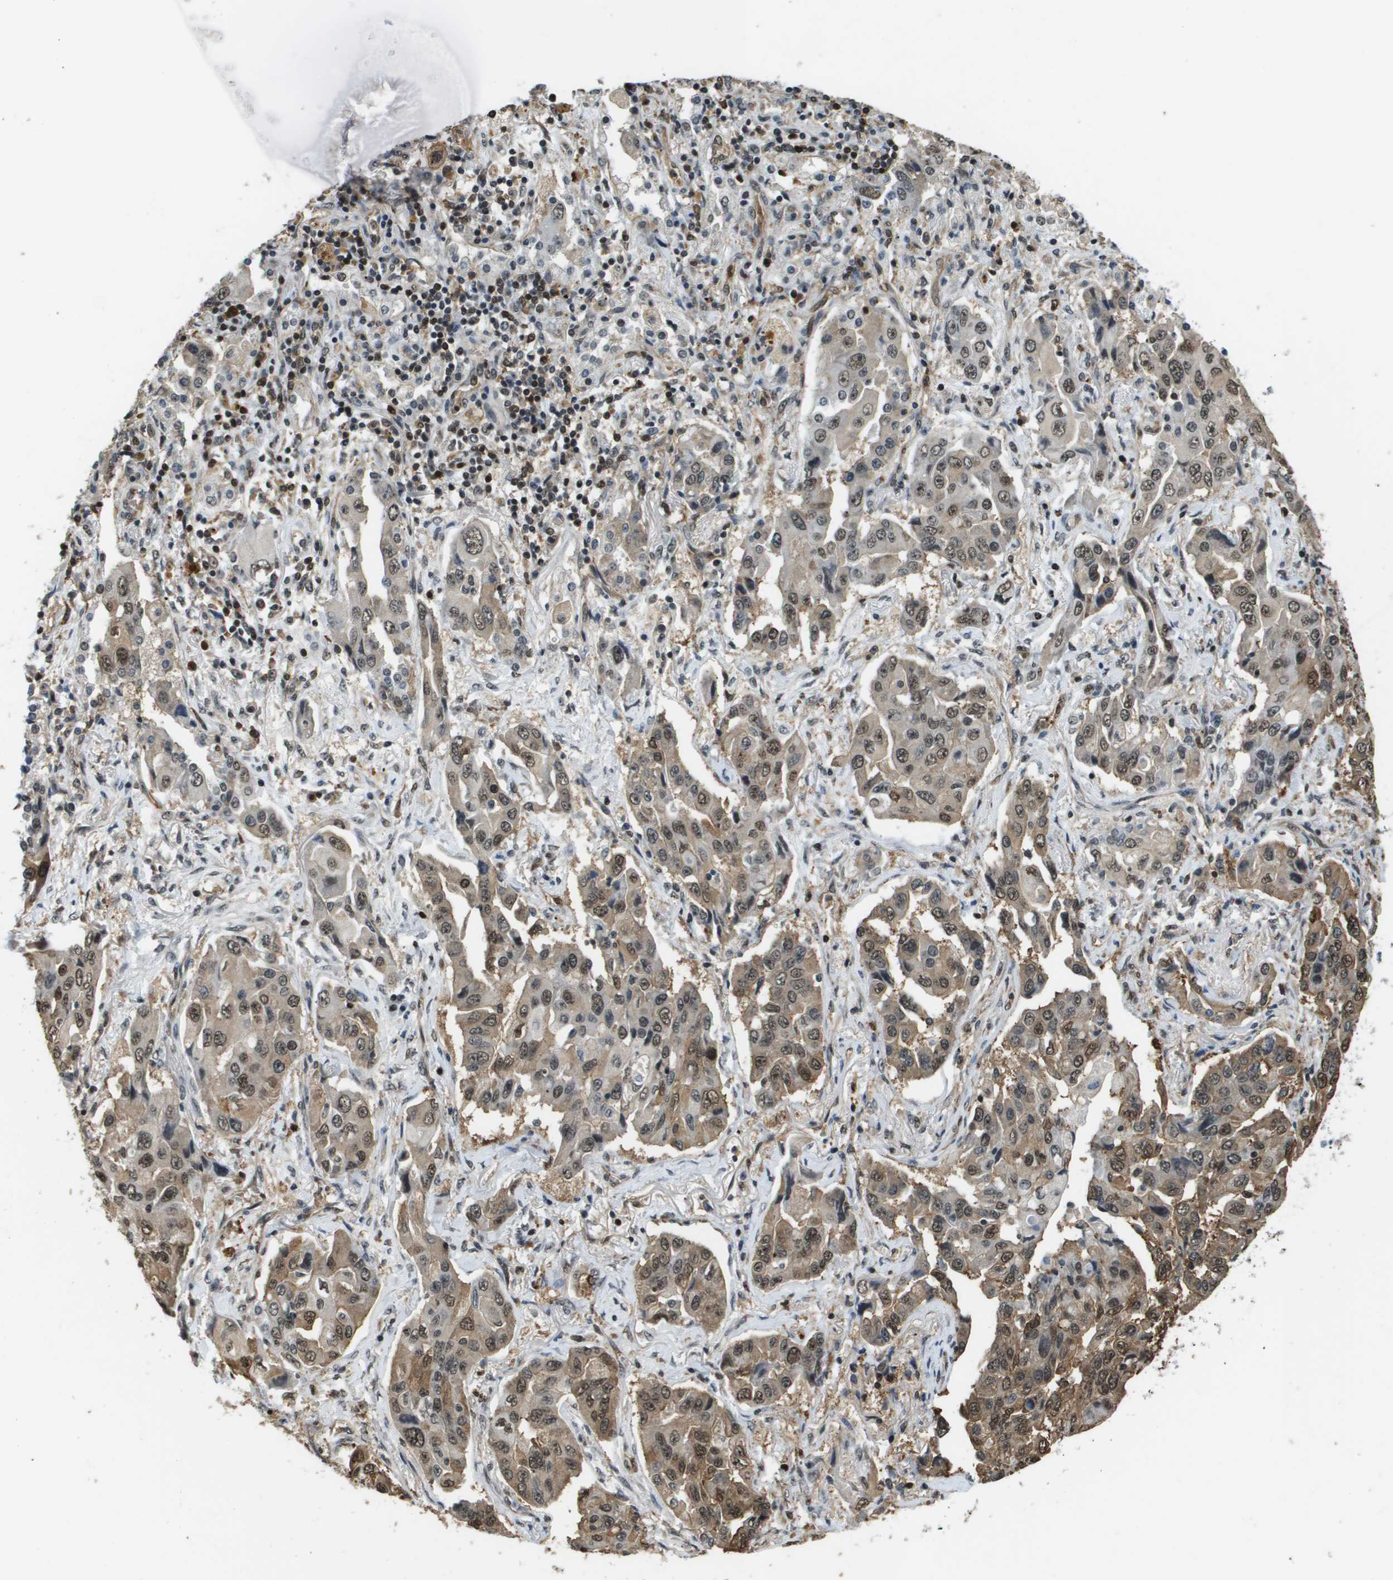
{"staining": {"intensity": "moderate", "quantity": "25%-75%", "location": "cytoplasmic/membranous,nuclear"}, "tissue": "lung cancer", "cell_type": "Tumor cells", "image_type": "cancer", "snomed": [{"axis": "morphology", "description": "Adenocarcinoma, NOS"}, {"axis": "topography", "description": "Lung"}], "caption": "There is medium levels of moderate cytoplasmic/membranous and nuclear expression in tumor cells of lung cancer (adenocarcinoma), as demonstrated by immunohistochemical staining (brown color).", "gene": "EP400", "patient": {"sex": "female", "age": 65}}